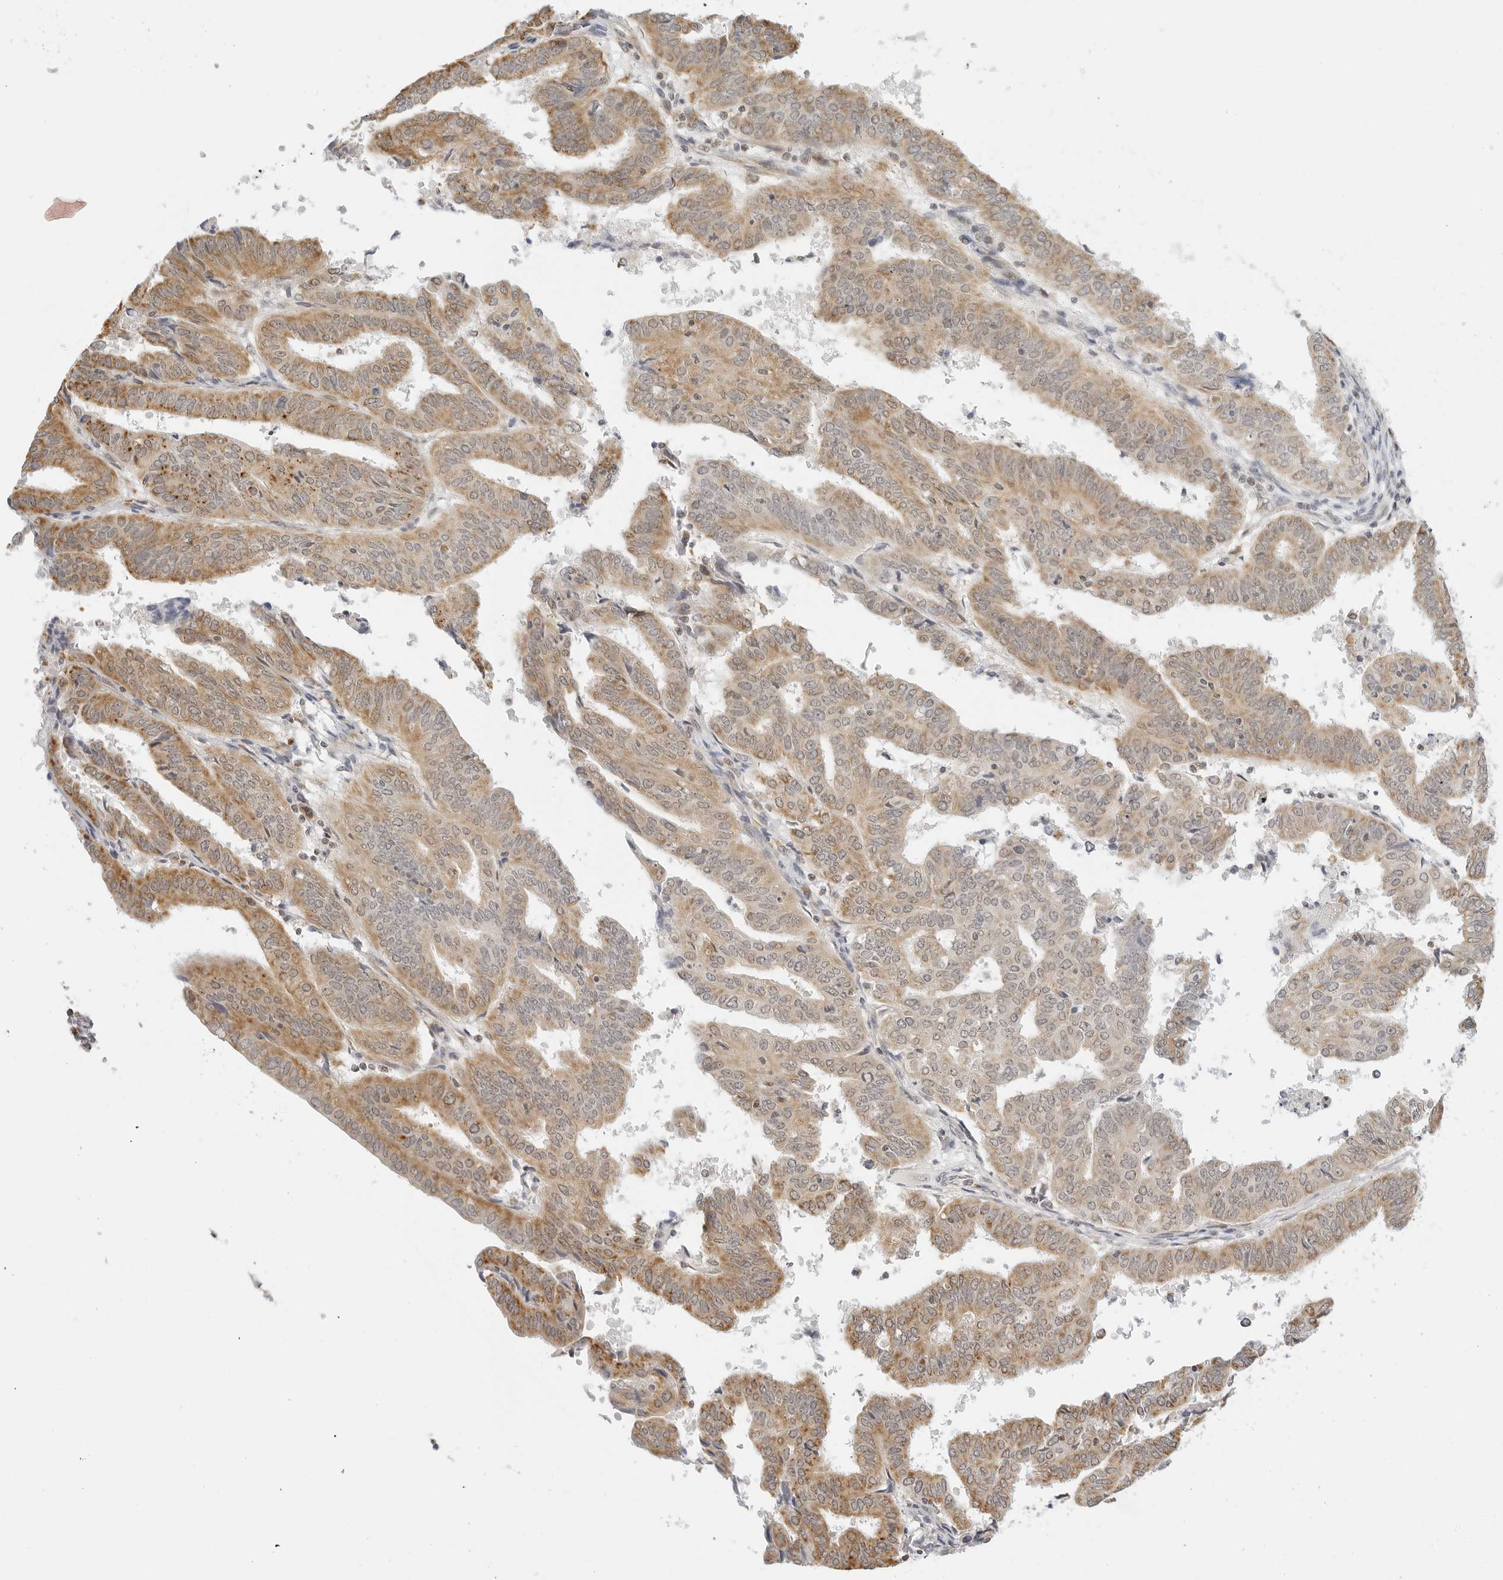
{"staining": {"intensity": "moderate", "quantity": ">75%", "location": "cytoplasmic/membranous"}, "tissue": "endometrial cancer", "cell_type": "Tumor cells", "image_type": "cancer", "snomed": [{"axis": "morphology", "description": "Adenocarcinoma, NOS"}, {"axis": "topography", "description": "Uterus"}], "caption": "IHC of human adenocarcinoma (endometrial) demonstrates medium levels of moderate cytoplasmic/membranous positivity in approximately >75% of tumor cells.", "gene": "GORAB", "patient": {"sex": "female", "age": 77}}